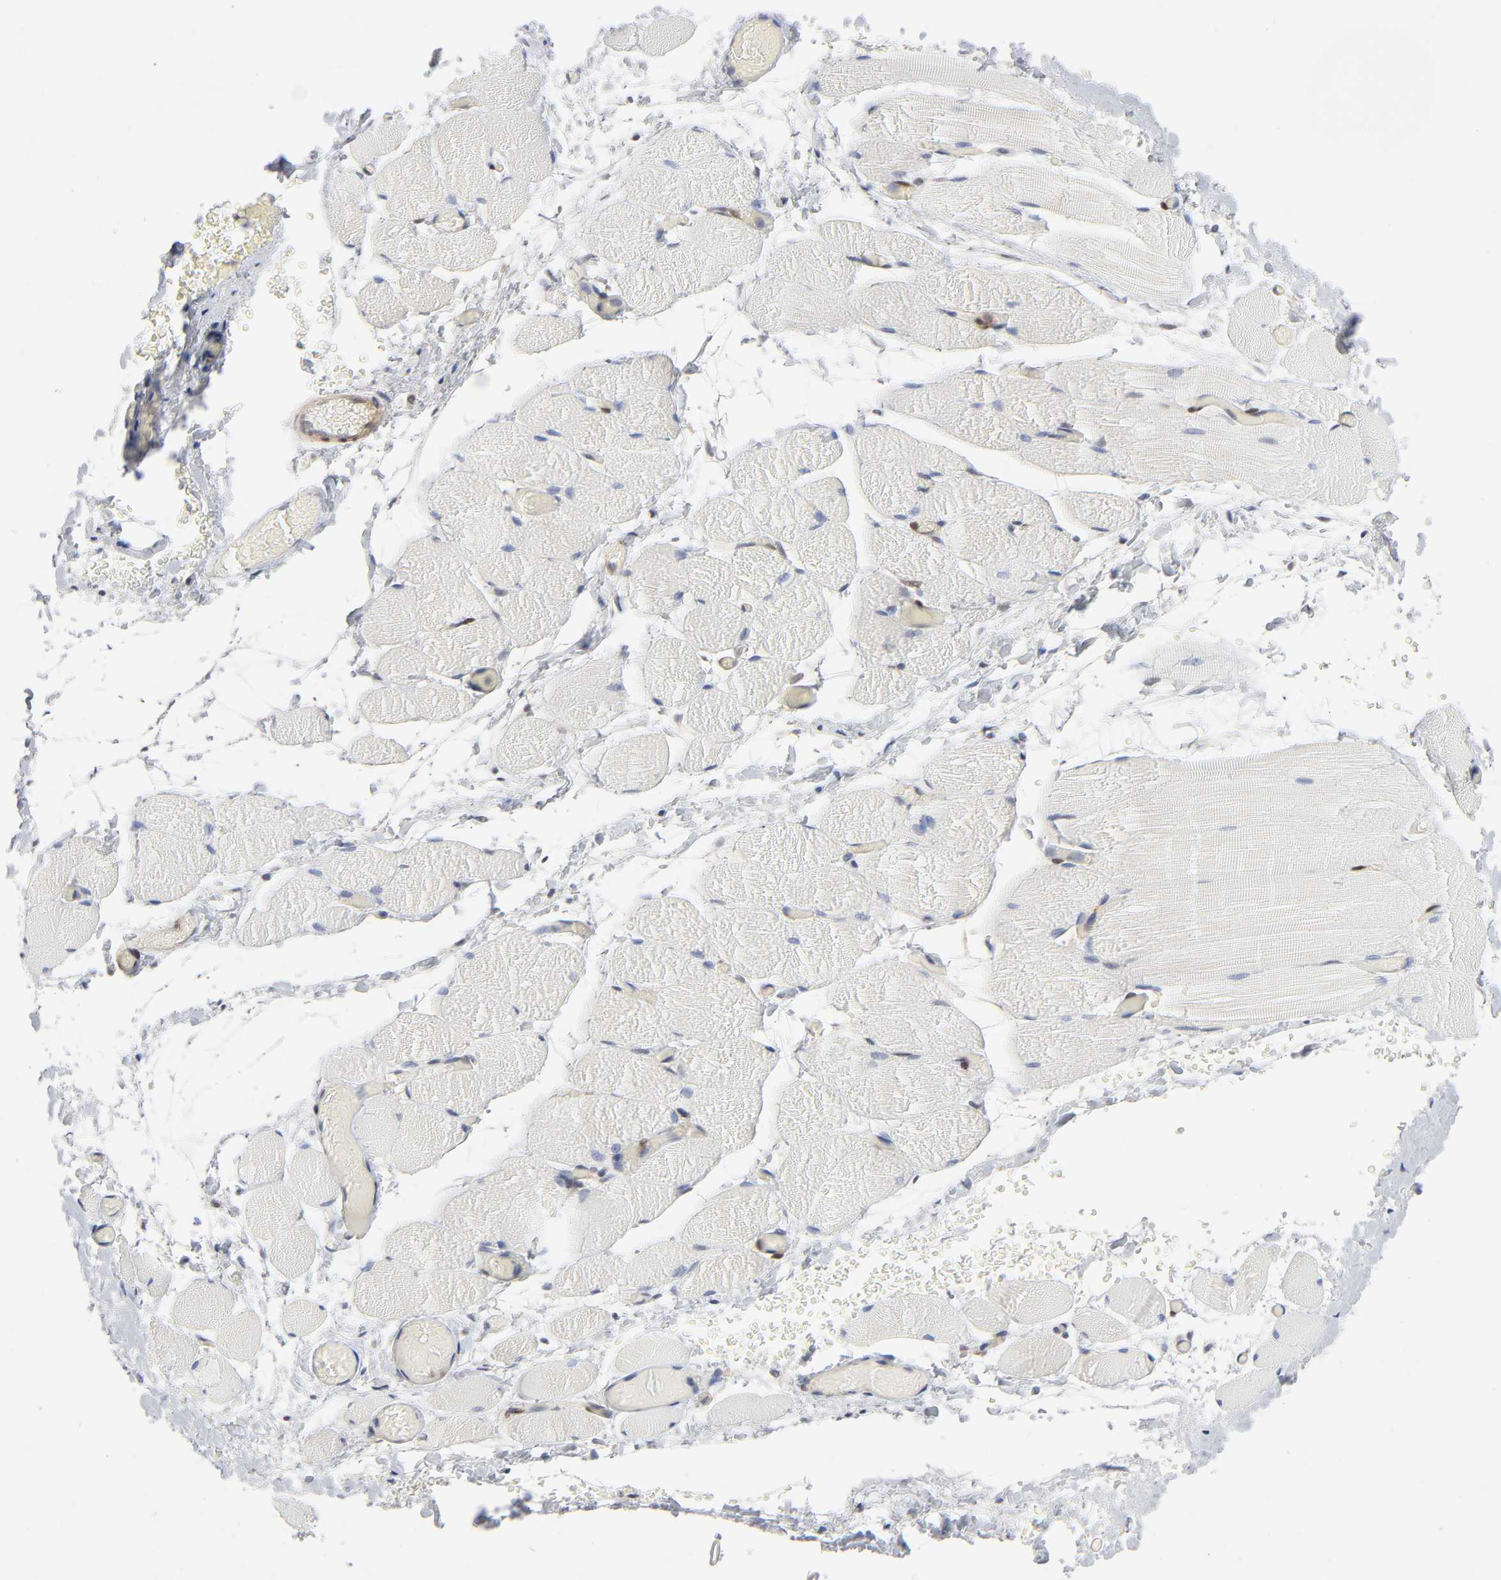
{"staining": {"intensity": "negative", "quantity": "none", "location": "none"}, "tissue": "skeletal muscle", "cell_type": "Myocytes", "image_type": "normal", "snomed": [{"axis": "morphology", "description": "Normal tissue, NOS"}, {"axis": "topography", "description": "Skeletal muscle"}, {"axis": "topography", "description": "Soft tissue"}], "caption": "Immunohistochemistry image of benign skeletal muscle: skeletal muscle stained with DAB reveals no significant protein staining in myocytes.", "gene": "PTEN", "patient": {"sex": "female", "age": 58}}